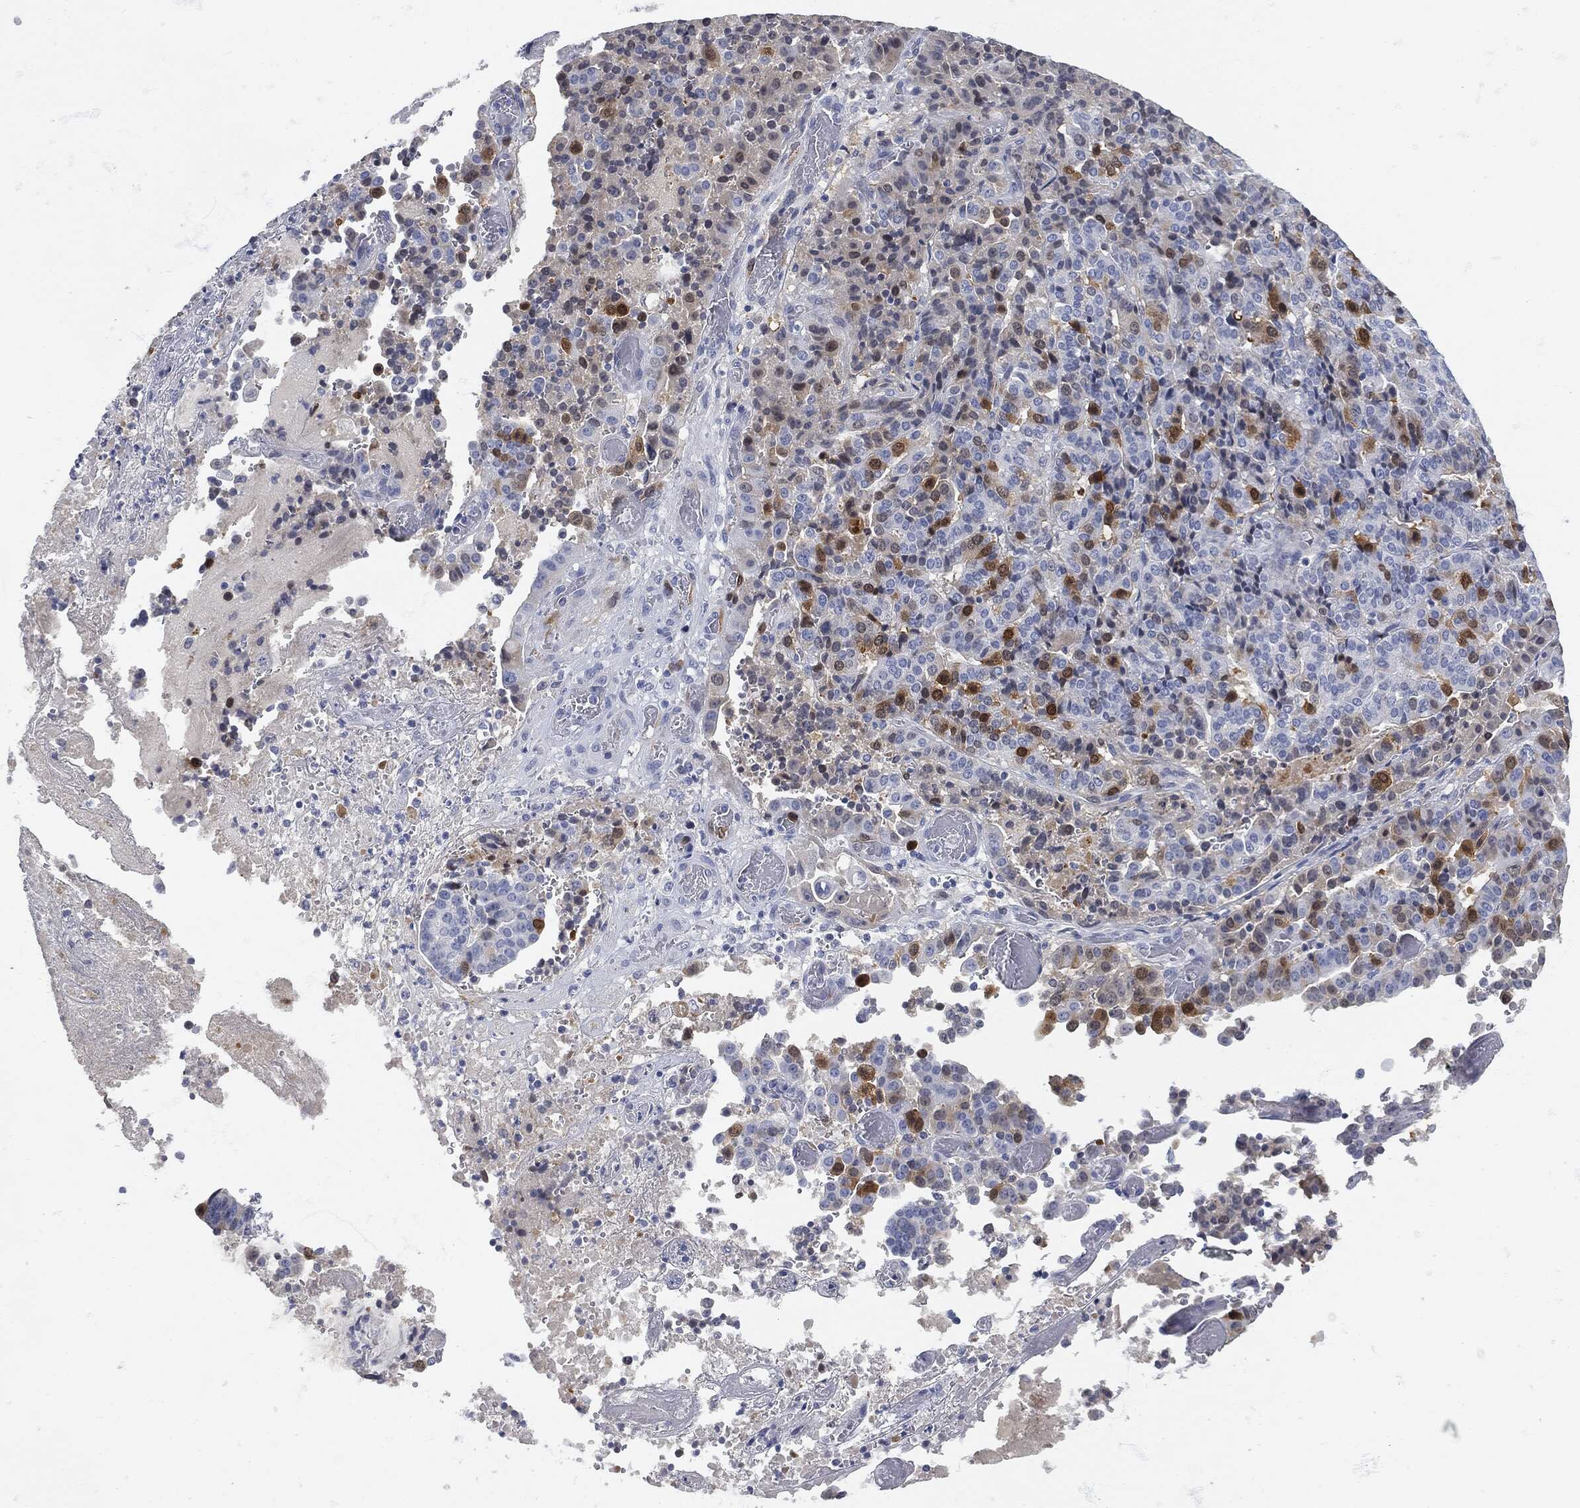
{"staining": {"intensity": "moderate", "quantity": "<25%", "location": "cytoplasmic/membranous,nuclear"}, "tissue": "stomach cancer", "cell_type": "Tumor cells", "image_type": "cancer", "snomed": [{"axis": "morphology", "description": "Adenocarcinoma, NOS"}, {"axis": "topography", "description": "Stomach"}], "caption": "About <25% of tumor cells in human stomach cancer (adenocarcinoma) reveal moderate cytoplasmic/membranous and nuclear protein staining as visualized by brown immunohistochemical staining.", "gene": "UBE2C", "patient": {"sex": "male", "age": 48}}